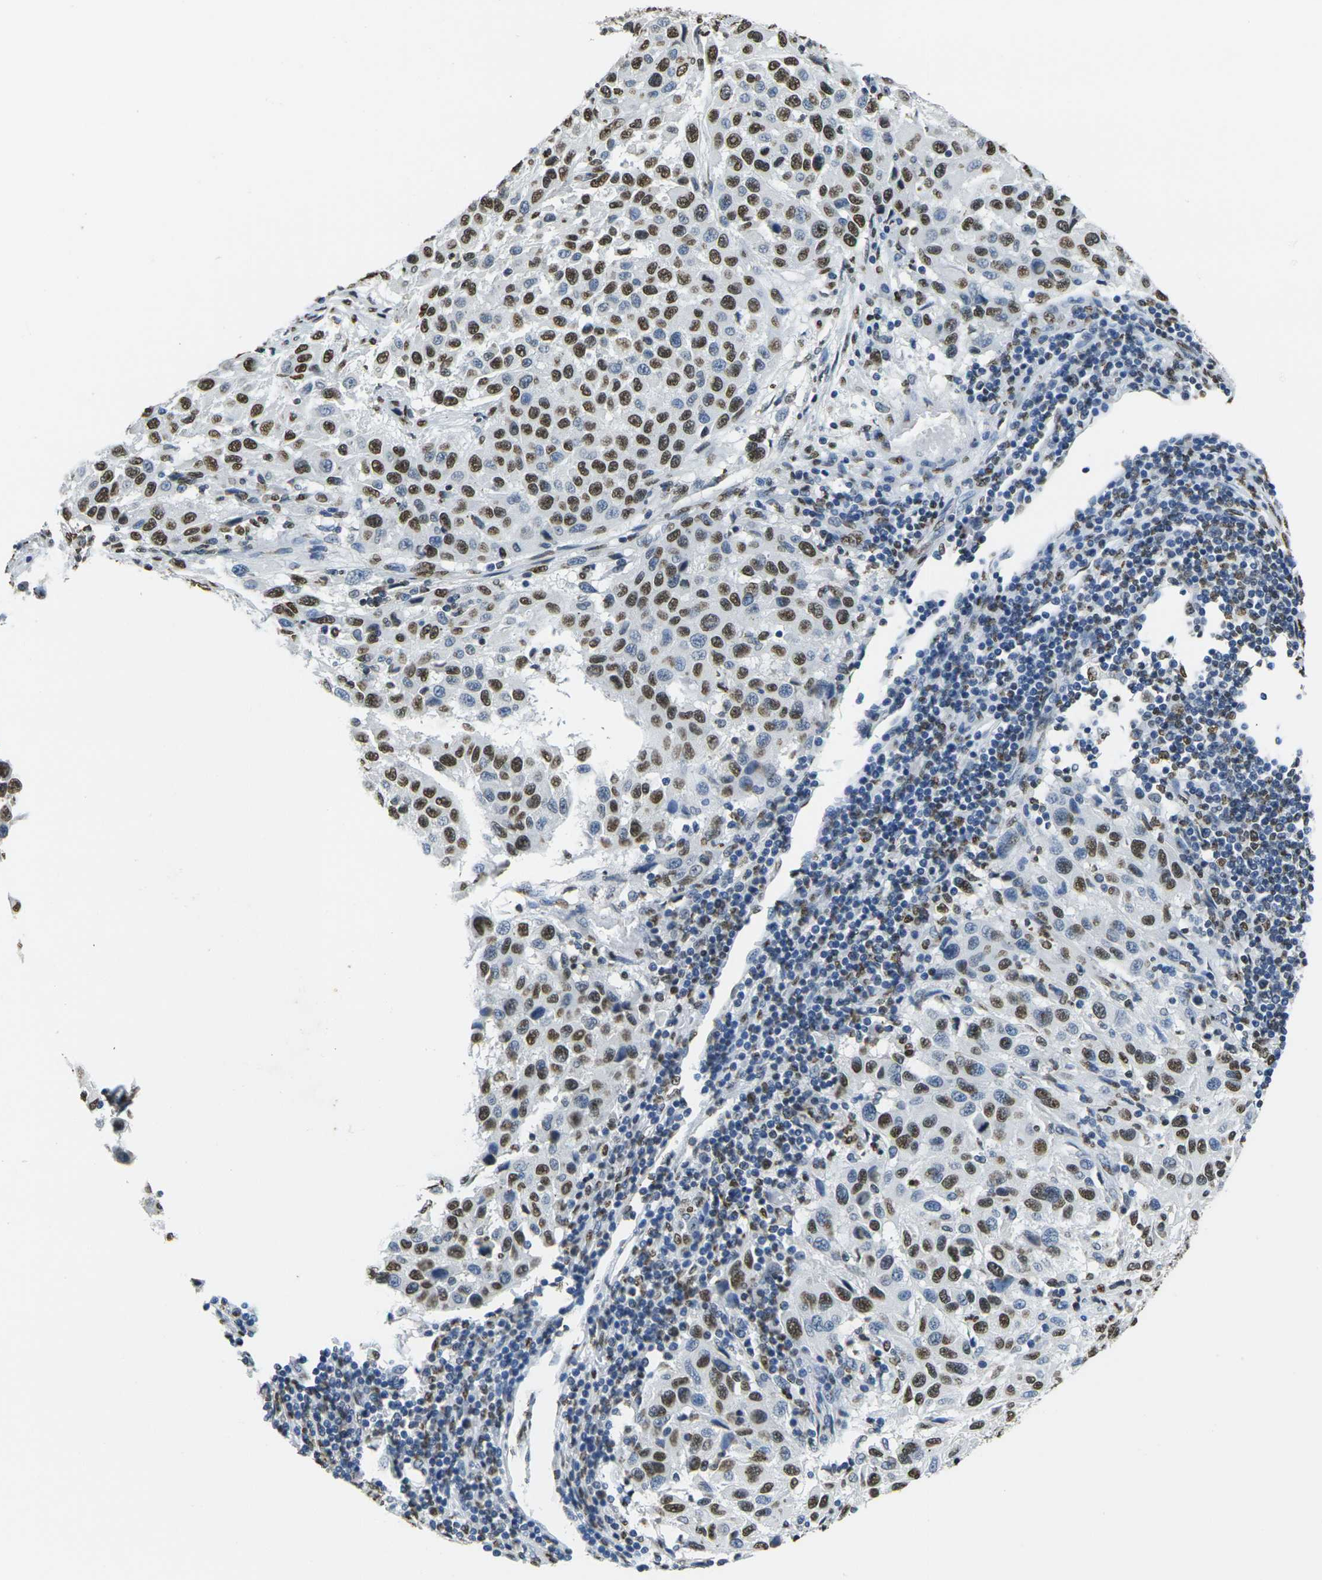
{"staining": {"intensity": "strong", "quantity": "25%-75%", "location": "nuclear"}, "tissue": "melanoma", "cell_type": "Tumor cells", "image_type": "cancer", "snomed": [{"axis": "morphology", "description": "Malignant melanoma, Metastatic site"}, {"axis": "topography", "description": "Lymph node"}], "caption": "A high-resolution image shows immunohistochemistry staining of melanoma, which shows strong nuclear expression in approximately 25%-75% of tumor cells. (Stains: DAB in brown, nuclei in blue, Microscopy: brightfield microscopy at high magnification).", "gene": "DRAXIN", "patient": {"sex": "male", "age": 61}}